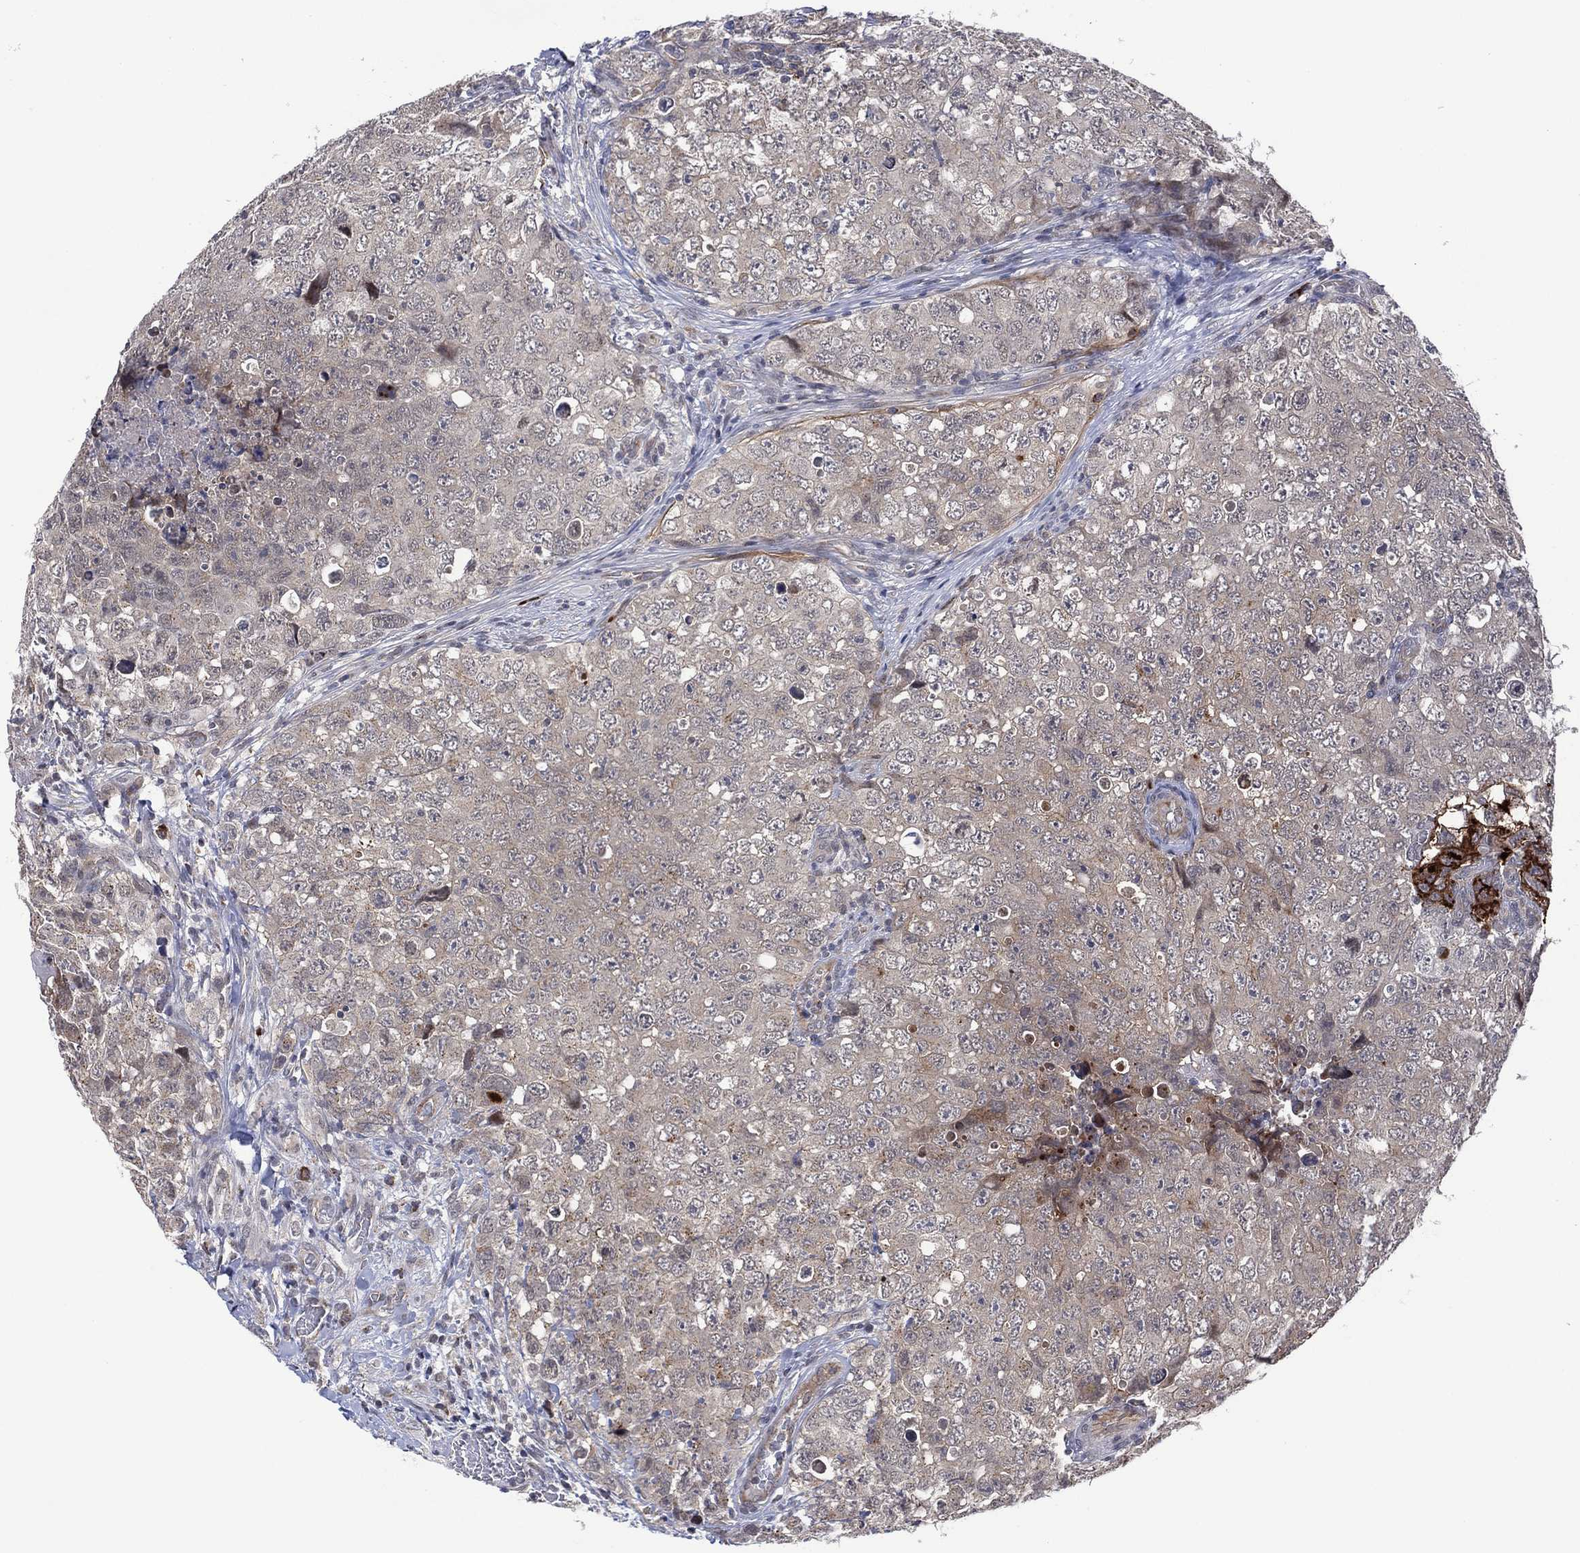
{"staining": {"intensity": "negative", "quantity": "none", "location": "none"}, "tissue": "testis cancer", "cell_type": "Tumor cells", "image_type": "cancer", "snomed": [{"axis": "morphology", "description": "Seminoma, NOS"}, {"axis": "topography", "description": "Testis"}], "caption": "A high-resolution photomicrograph shows IHC staining of testis seminoma, which exhibits no significant expression in tumor cells.", "gene": "DPP4", "patient": {"sex": "male", "age": 34}}